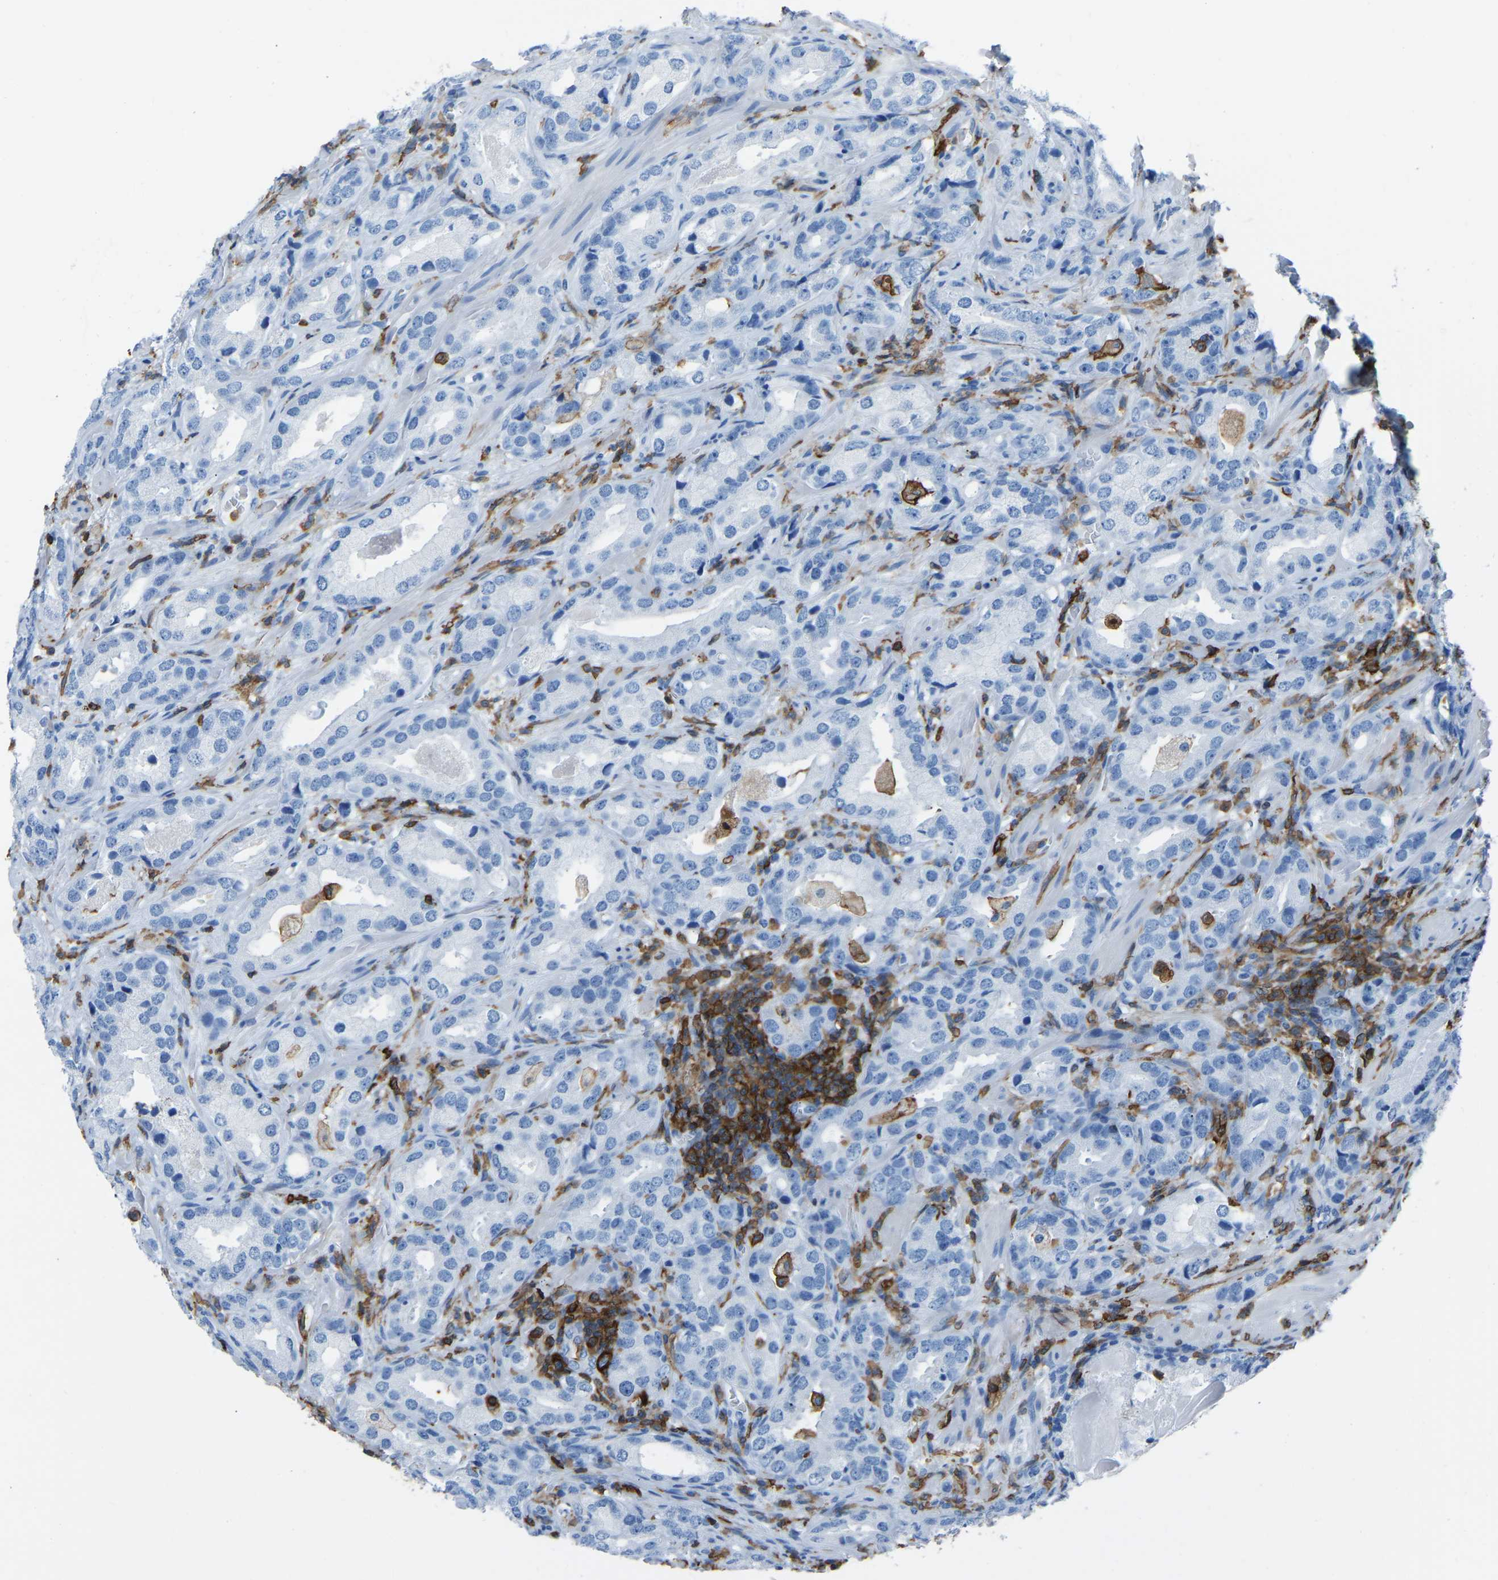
{"staining": {"intensity": "negative", "quantity": "none", "location": "none"}, "tissue": "prostate cancer", "cell_type": "Tumor cells", "image_type": "cancer", "snomed": [{"axis": "morphology", "description": "Adenocarcinoma, High grade"}, {"axis": "topography", "description": "Prostate"}], "caption": "DAB immunohistochemical staining of prostate cancer (high-grade adenocarcinoma) exhibits no significant expression in tumor cells.", "gene": "LSP1", "patient": {"sex": "male", "age": 63}}